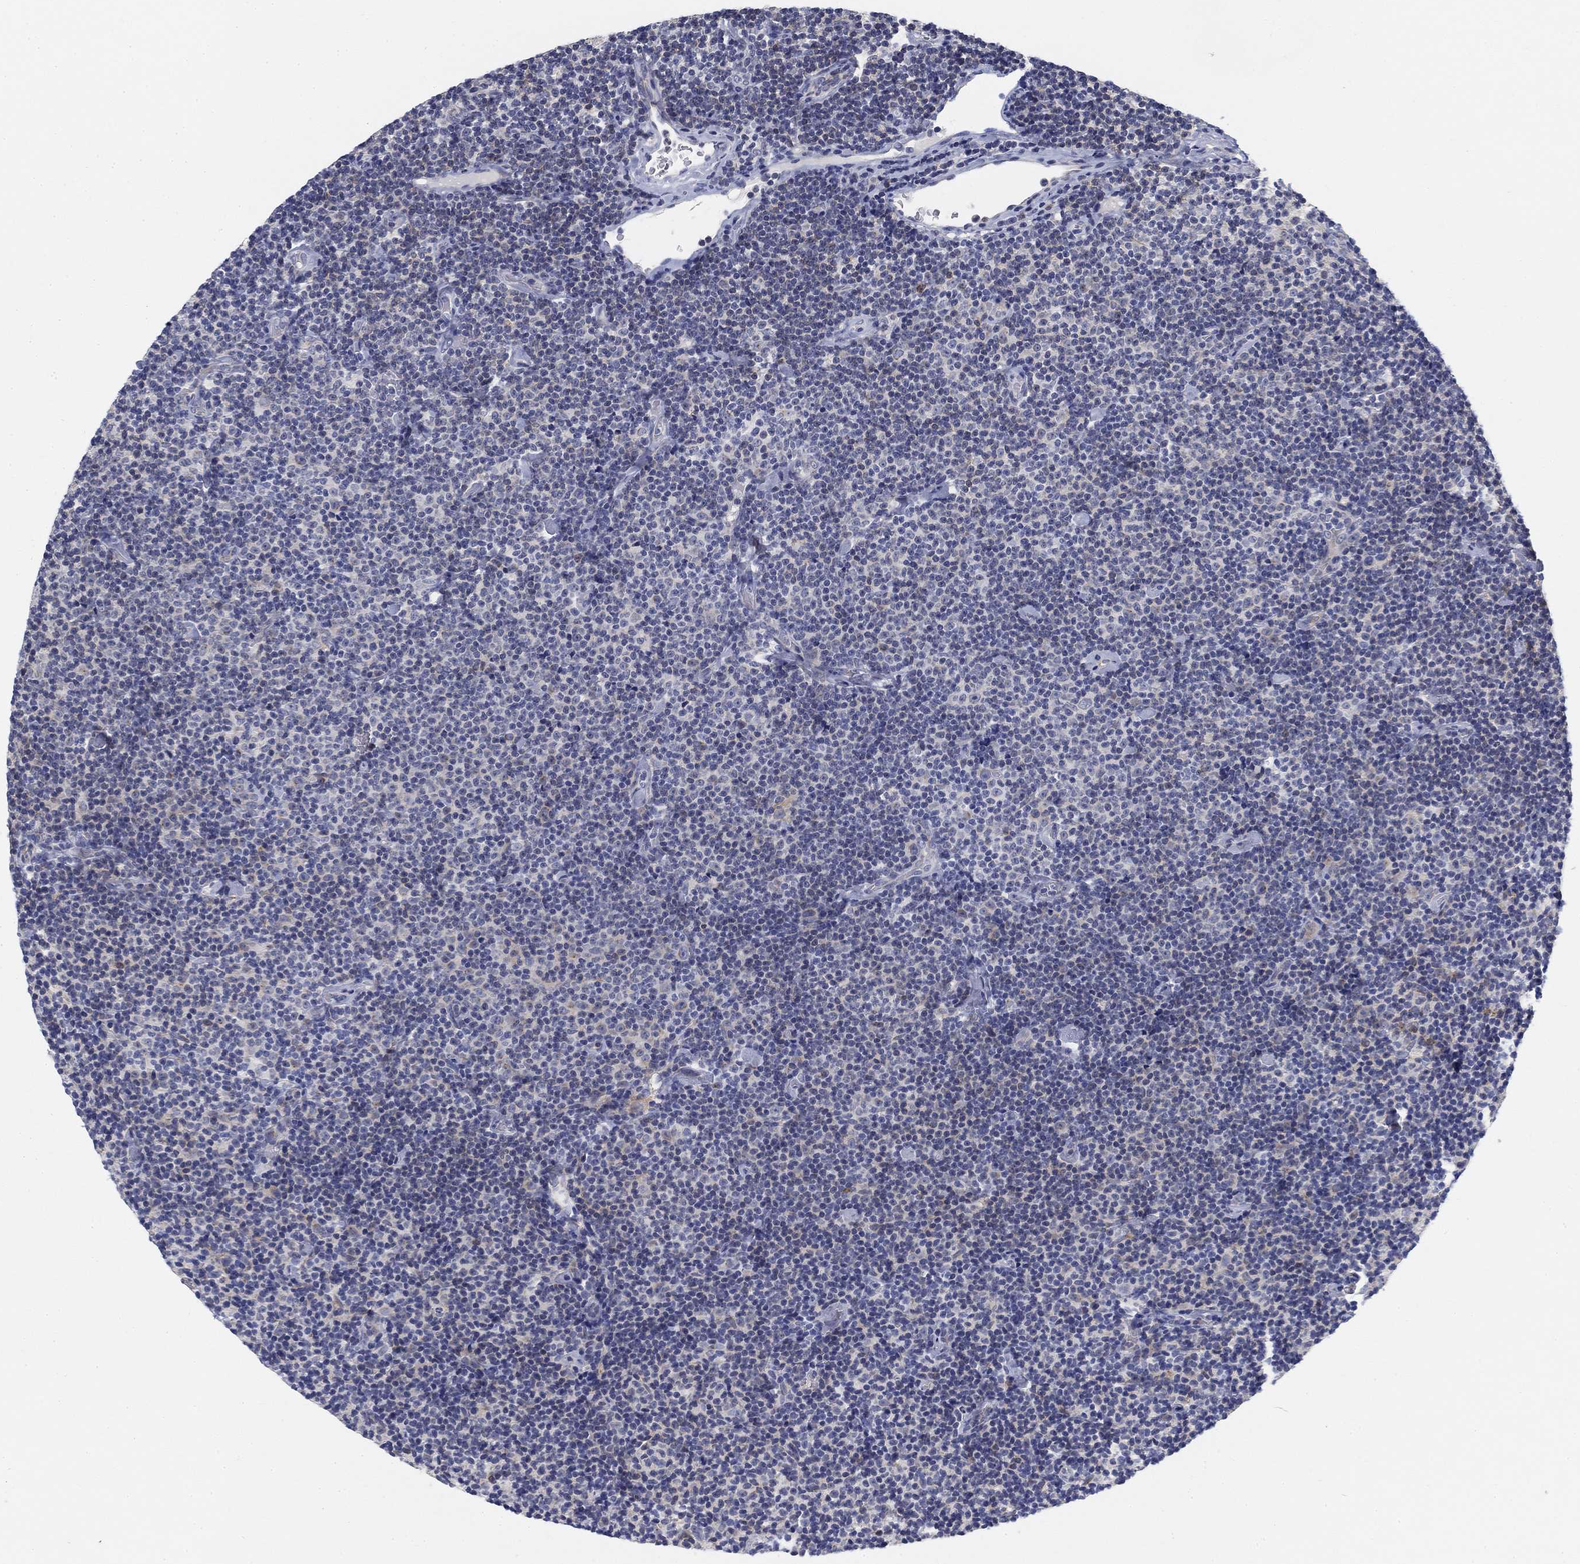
{"staining": {"intensity": "negative", "quantity": "none", "location": "none"}, "tissue": "lymphoma", "cell_type": "Tumor cells", "image_type": "cancer", "snomed": [{"axis": "morphology", "description": "Malignant lymphoma, non-Hodgkin's type, Low grade"}, {"axis": "topography", "description": "Lymph node"}], "caption": "A histopathology image of human low-grade malignant lymphoma, non-Hodgkin's type is negative for staining in tumor cells.", "gene": "SLC2A5", "patient": {"sex": "male", "age": 81}}